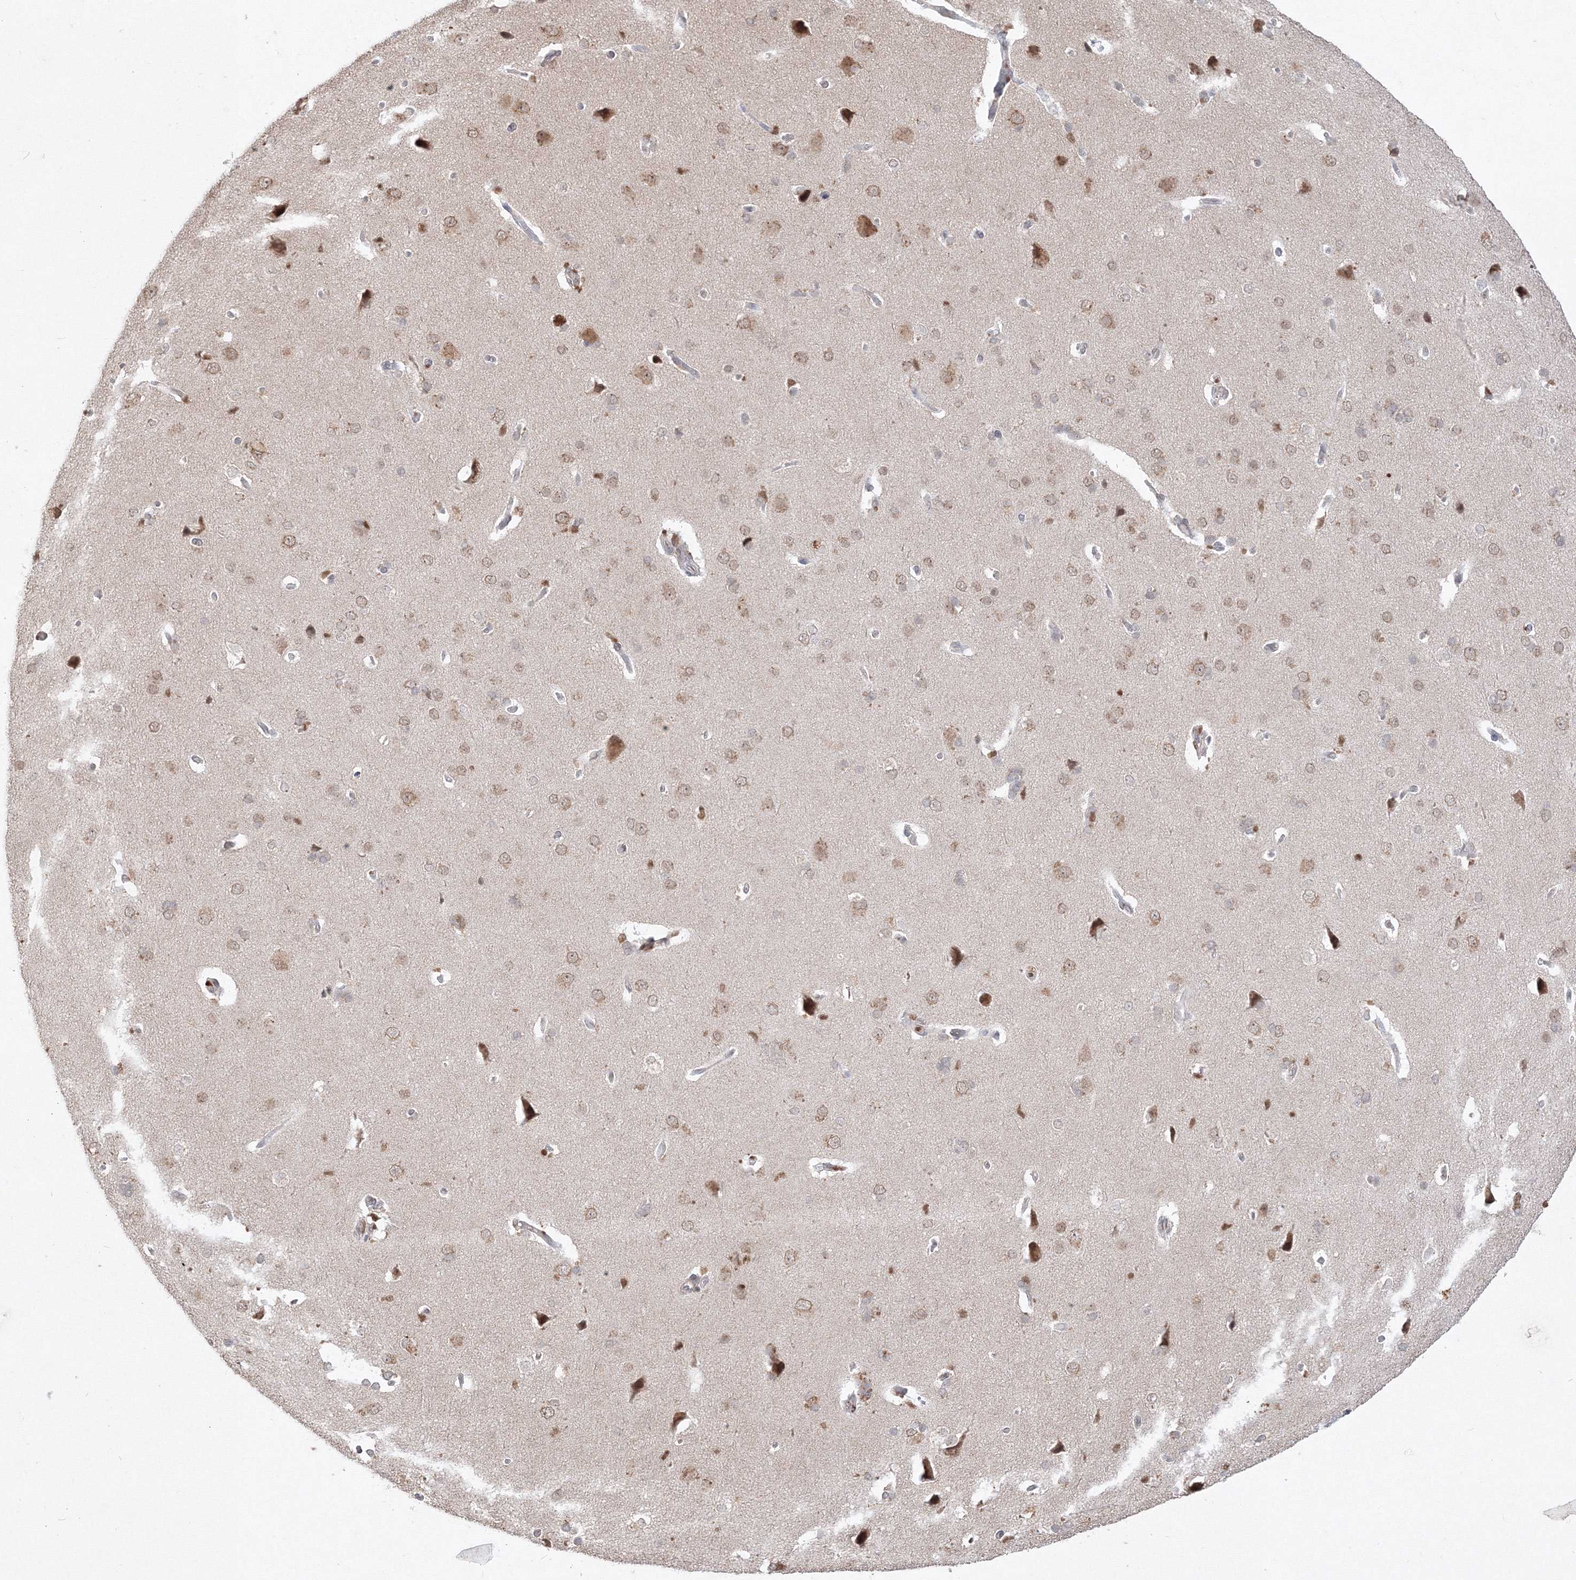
{"staining": {"intensity": "negative", "quantity": "none", "location": "none"}, "tissue": "cerebral cortex", "cell_type": "Endothelial cells", "image_type": "normal", "snomed": [{"axis": "morphology", "description": "Normal tissue, NOS"}, {"axis": "topography", "description": "Cerebral cortex"}], "caption": "This micrograph is of benign cerebral cortex stained with immunohistochemistry (IHC) to label a protein in brown with the nuclei are counter-stained blue. There is no expression in endothelial cells. Brightfield microscopy of immunohistochemistry (IHC) stained with DAB (brown) and hematoxylin (blue), captured at high magnification.", "gene": "TMEM50B", "patient": {"sex": "male", "age": 62}}